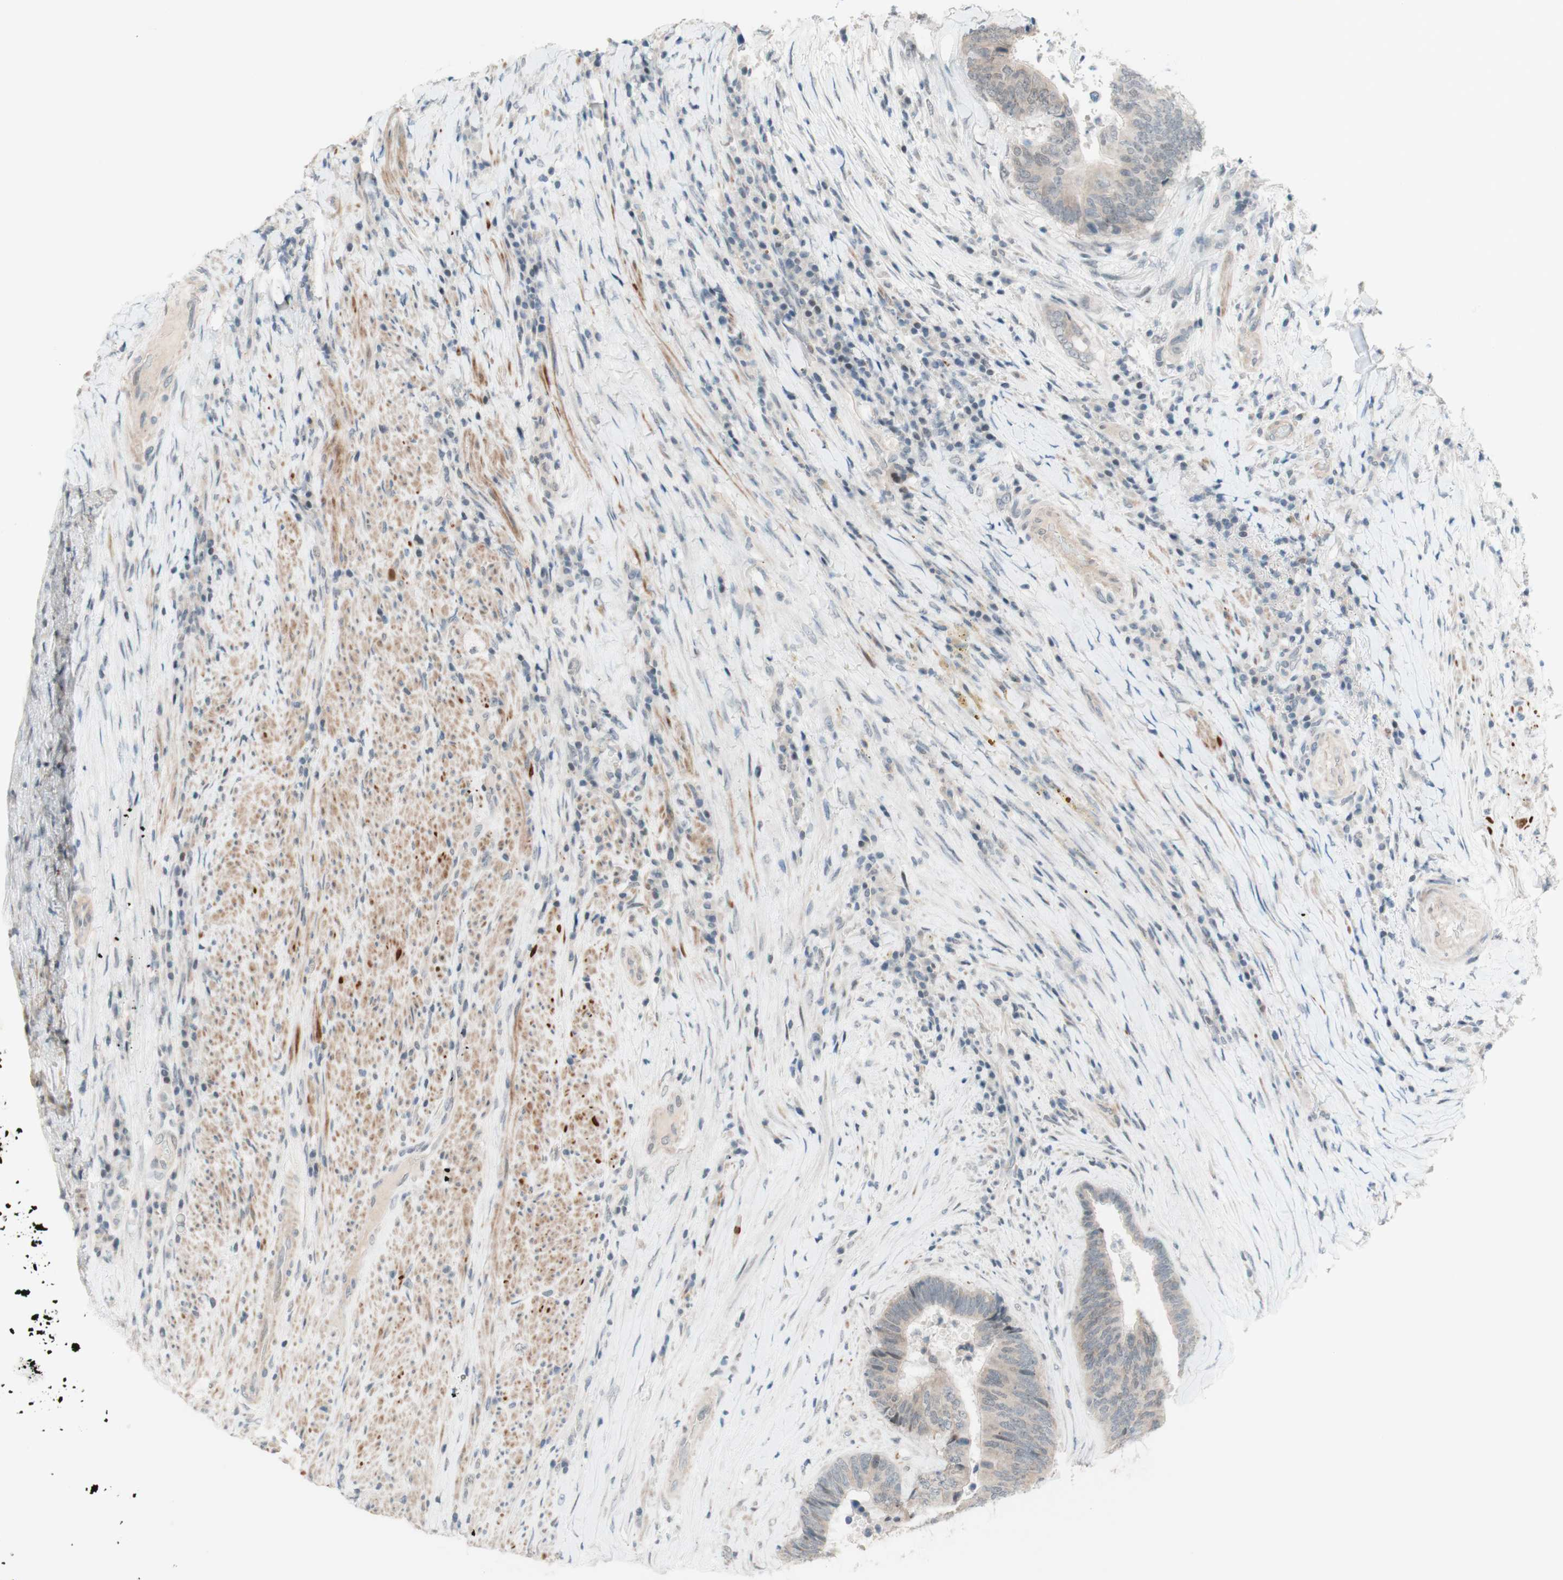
{"staining": {"intensity": "weak", "quantity": "<25%", "location": "cytoplasmic/membranous"}, "tissue": "colorectal cancer", "cell_type": "Tumor cells", "image_type": "cancer", "snomed": [{"axis": "morphology", "description": "Adenocarcinoma, NOS"}, {"axis": "topography", "description": "Rectum"}], "caption": "There is no significant expression in tumor cells of colorectal adenocarcinoma.", "gene": "JPH1", "patient": {"sex": "male", "age": 72}}